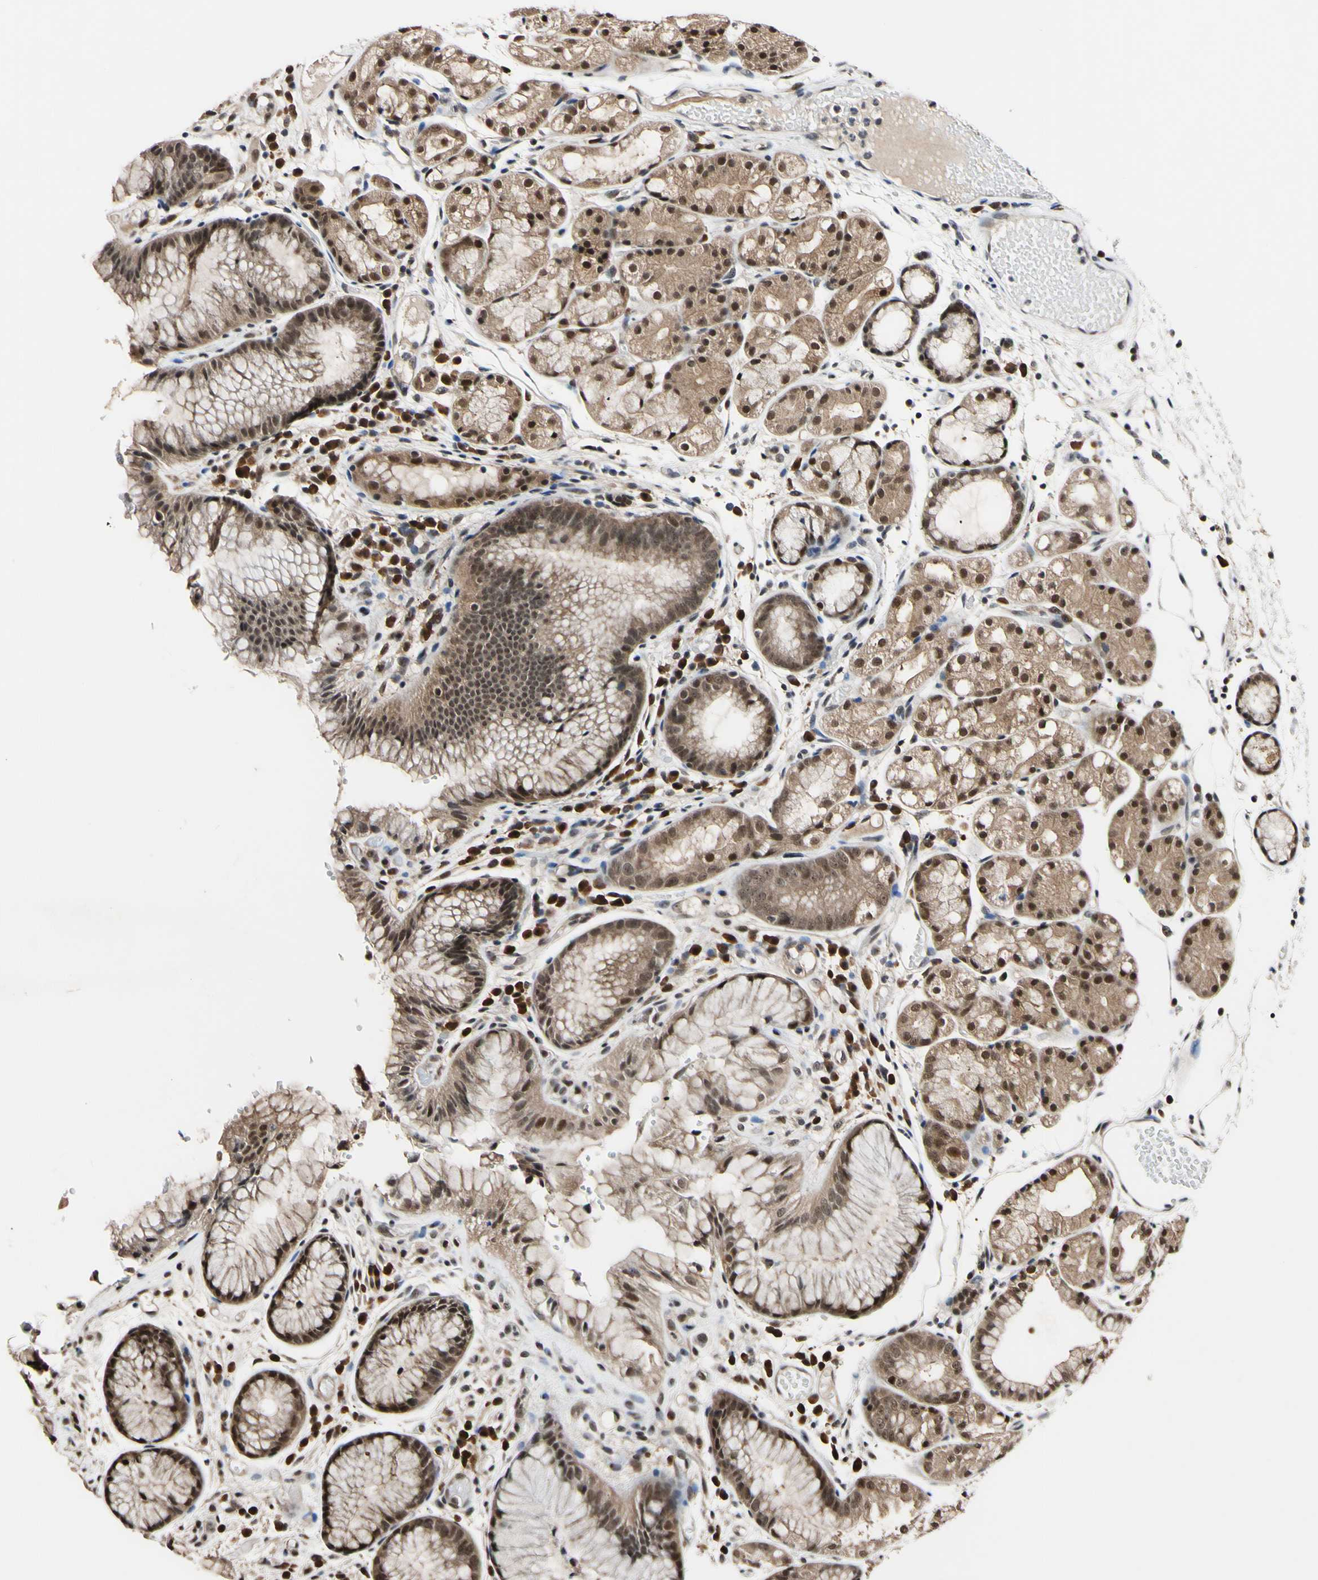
{"staining": {"intensity": "weak", "quantity": ">75%", "location": "cytoplasmic/membranous,nuclear"}, "tissue": "stomach", "cell_type": "Glandular cells", "image_type": "normal", "snomed": [{"axis": "morphology", "description": "Normal tissue, NOS"}, {"axis": "topography", "description": "Stomach, upper"}], "caption": "Stomach stained with DAB (3,3'-diaminobenzidine) immunohistochemistry demonstrates low levels of weak cytoplasmic/membranous,nuclear expression in approximately >75% of glandular cells. Using DAB (brown) and hematoxylin (blue) stains, captured at high magnification using brightfield microscopy.", "gene": "PSMD10", "patient": {"sex": "male", "age": 72}}